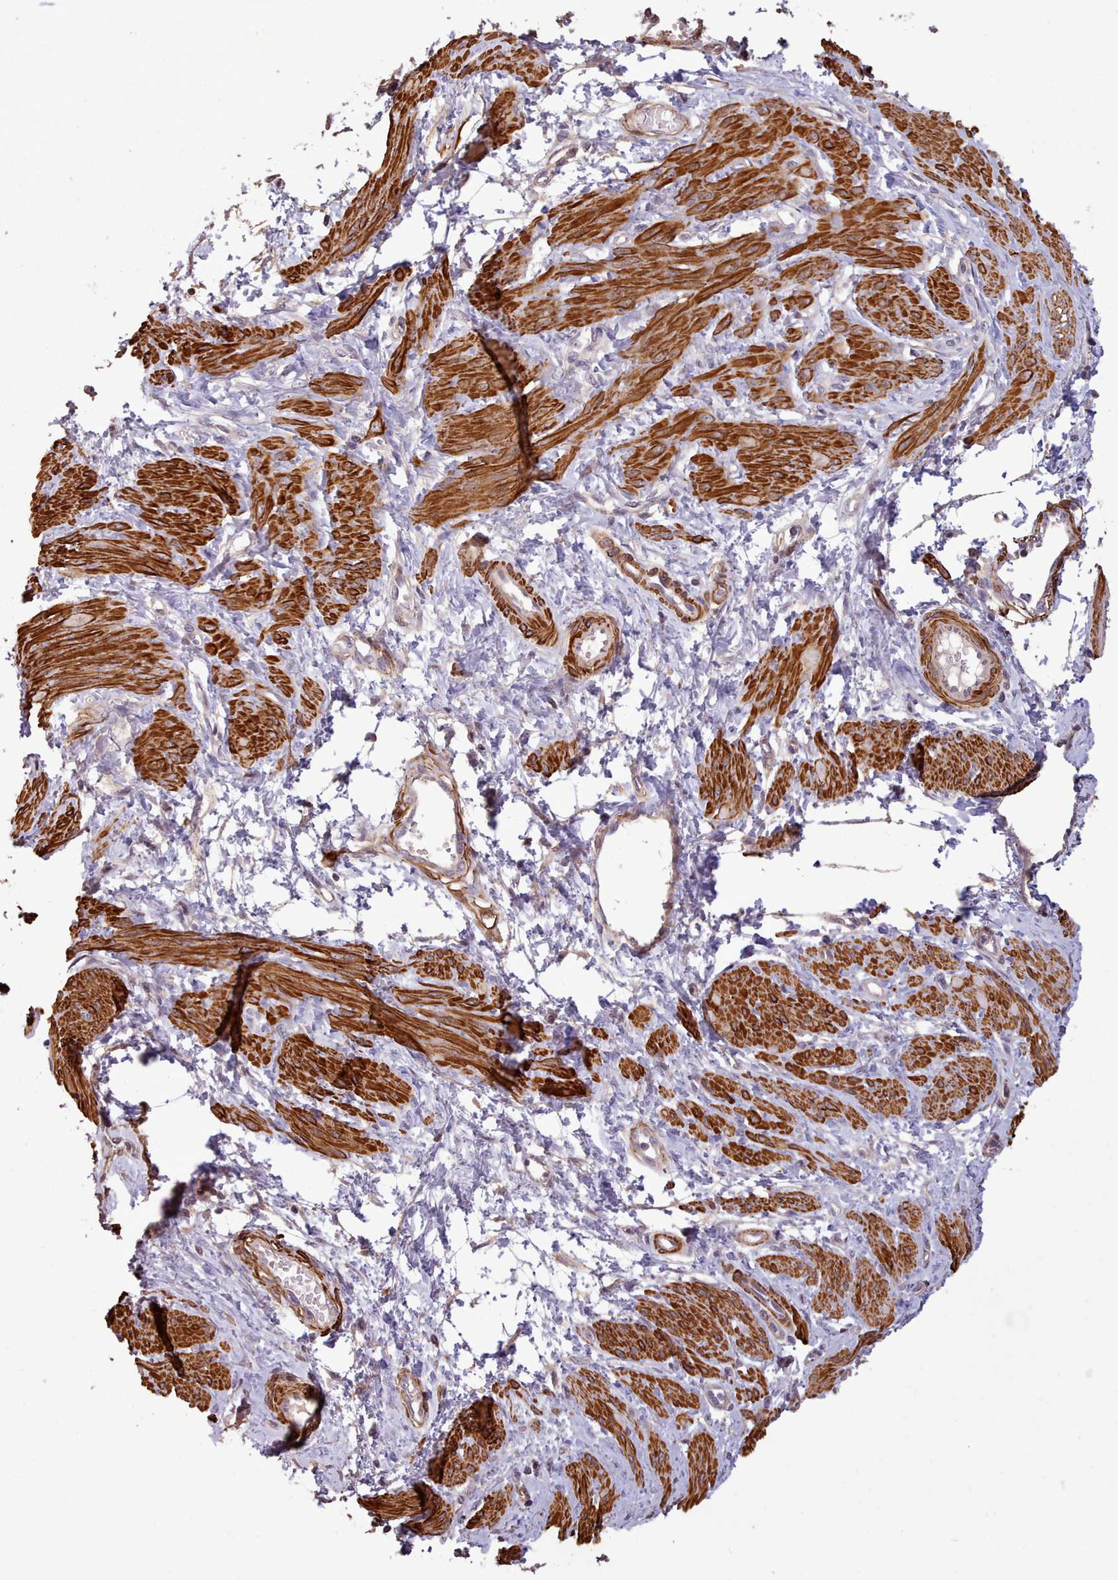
{"staining": {"intensity": "strong", "quantity": ">75%", "location": "cytoplasmic/membranous"}, "tissue": "smooth muscle", "cell_type": "Smooth muscle cells", "image_type": "normal", "snomed": [{"axis": "morphology", "description": "Normal tissue, NOS"}, {"axis": "topography", "description": "Smooth muscle"}, {"axis": "topography", "description": "Uterus"}], "caption": "An IHC photomicrograph of benign tissue is shown. Protein staining in brown highlights strong cytoplasmic/membranous positivity in smooth muscle within smooth muscle cells.", "gene": "NLRC4", "patient": {"sex": "female", "age": 39}}